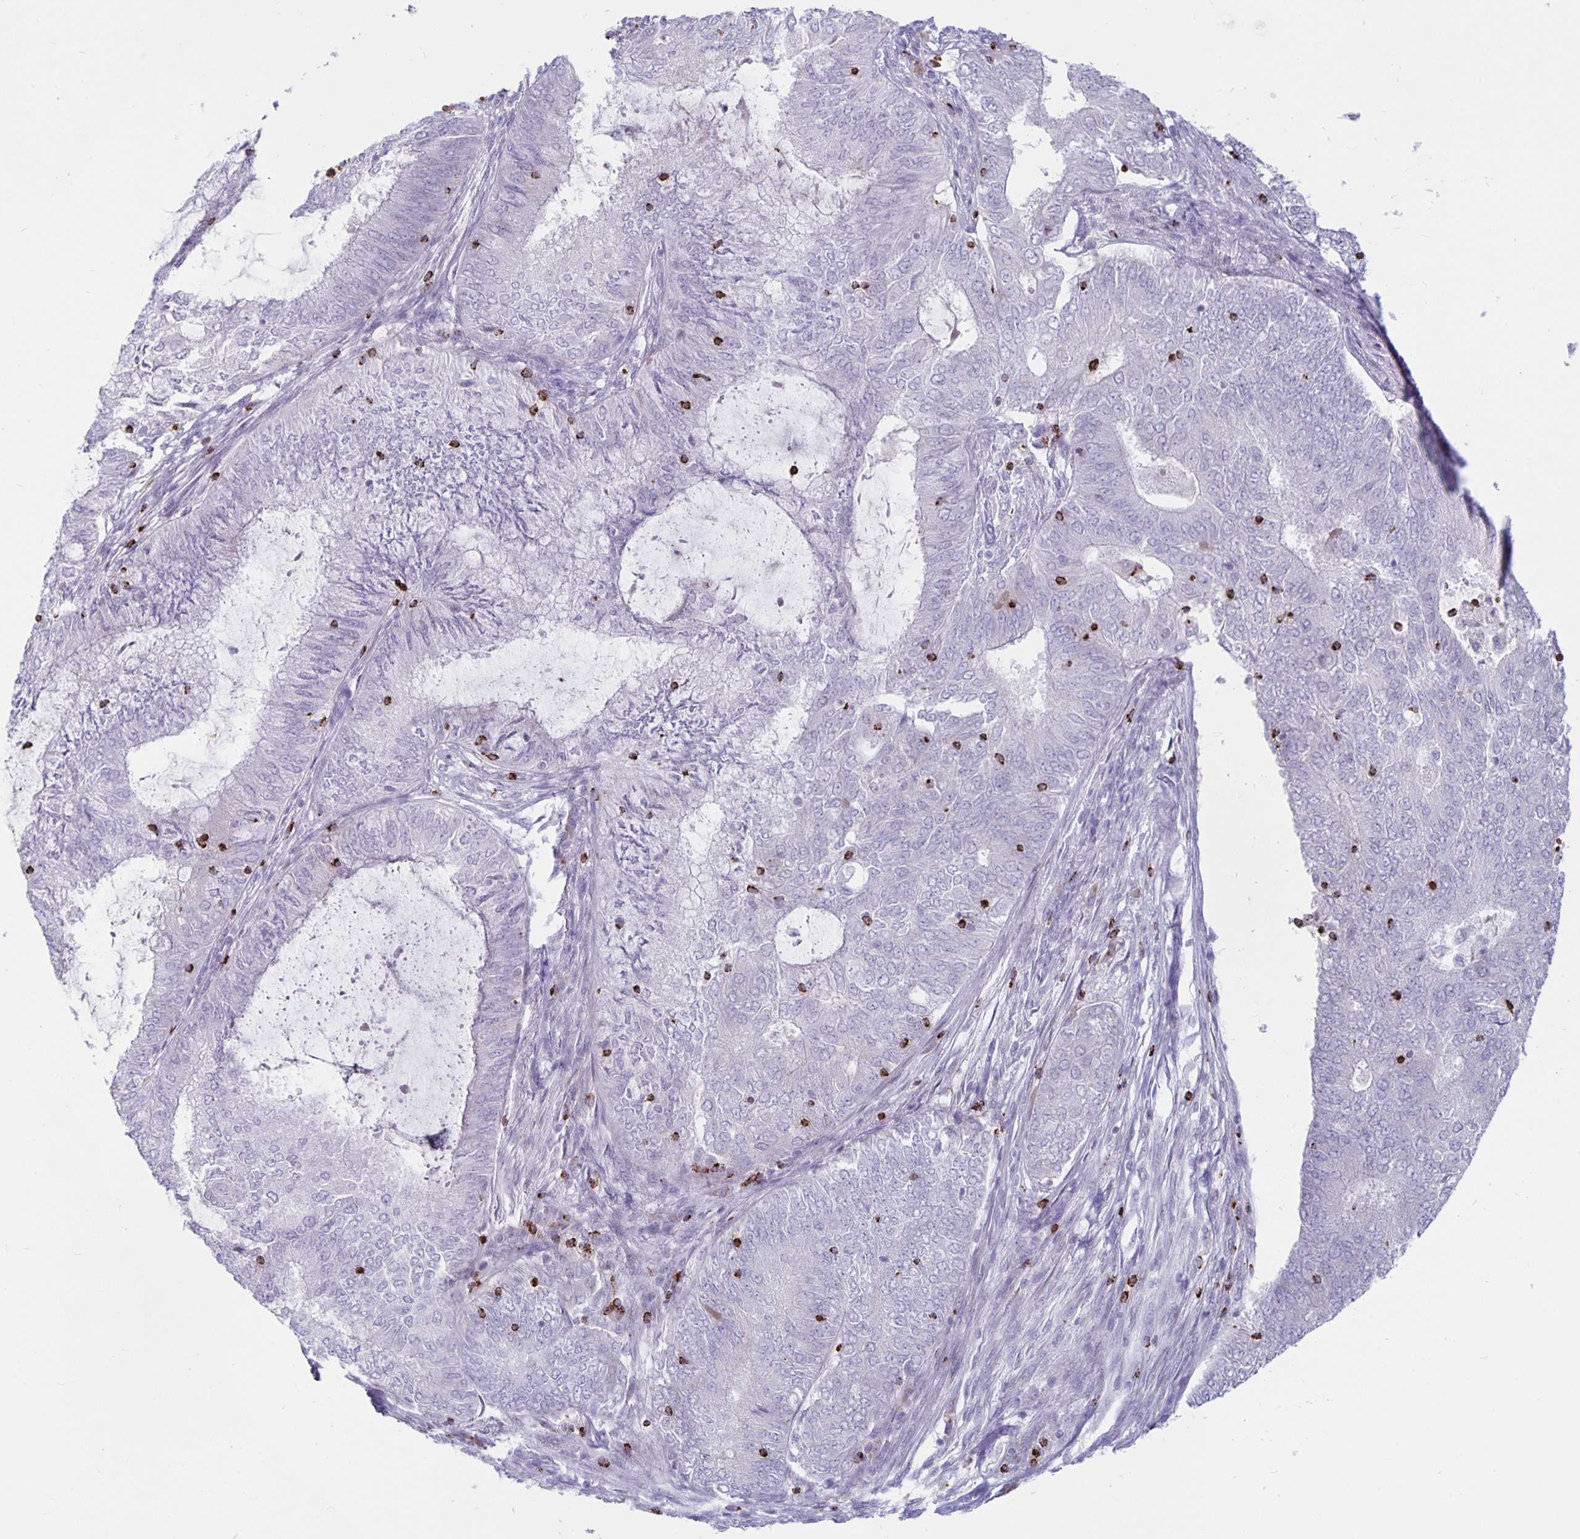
{"staining": {"intensity": "negative", "quantity": "none", "location": "none"}, "tissue": "endometrial cancer", "cell_type": "Tumor cells", "image_type": "cancer", "snomed": [{"axis": "morphology", "description": "Adenocarcinoma, NOS"}, {"axis": "topography", "description": "Endometrium"}], "caption": "Human endometrial cancer stained for a protein using IHC reveals no positivity in tumor cells.", "gene": "GZMK", "patient": {"sex": "female", "age": 62}}